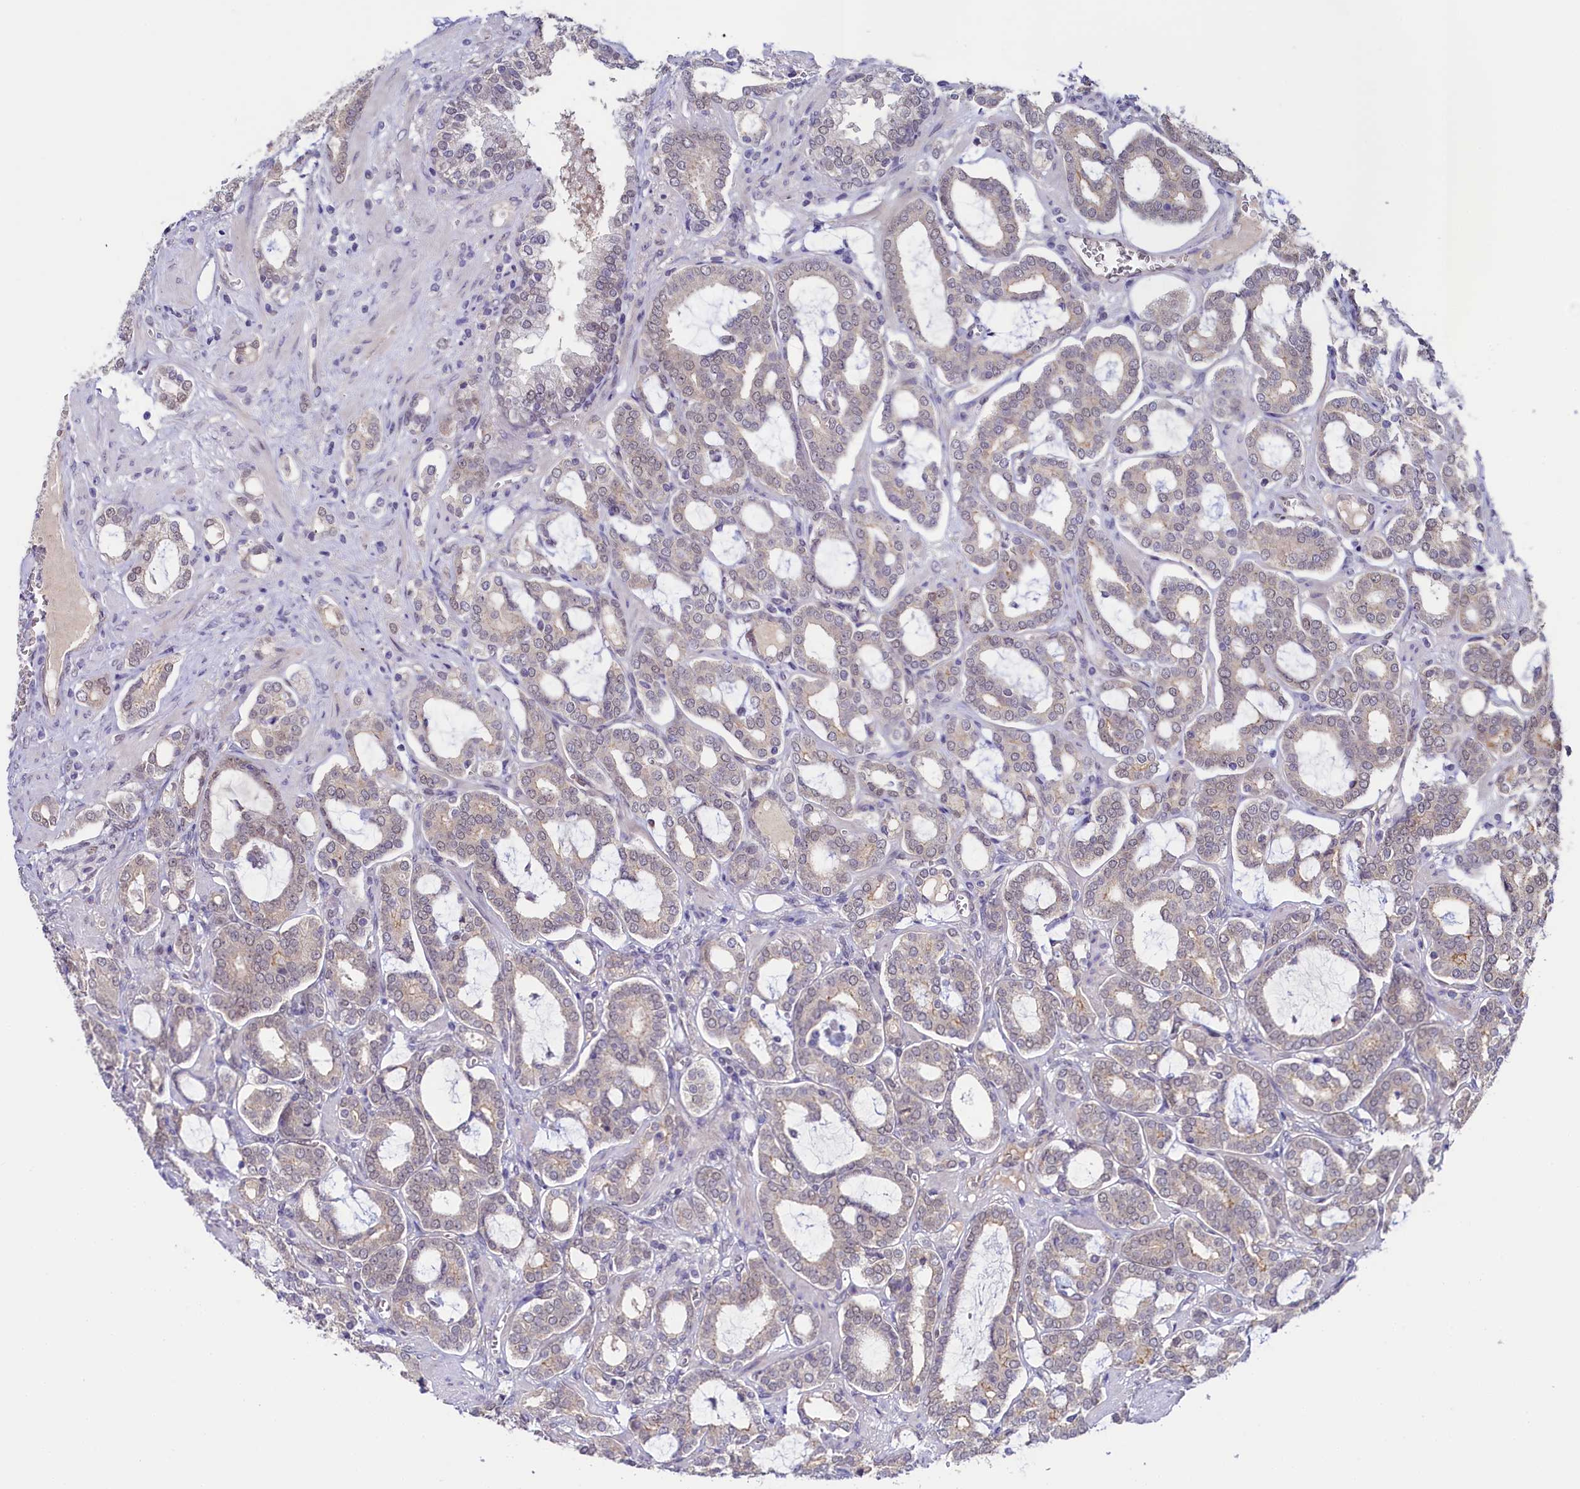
{"staining": {"intensity": "moderate", "quantity": "25%-75%", "location": "nuclear"}, "tissue": "prostate cancer", "cell_type": "Tumor cells", "image_type": "cancer", "snomed": [{"axis": "morphology", "description": "Adenocarcinoma, High grade"}, {"axis": "topography", "description": "Prostate and seminal vesicle, NOS"}], "caption": "A micrograph of prostate adenocarcinoma (high-grade) stained for a protein exhibits moderate nuclear brown staining in tumor cells.", "gene": "FLYWCH2", "patient": {"sex": "male", "age": 67}}